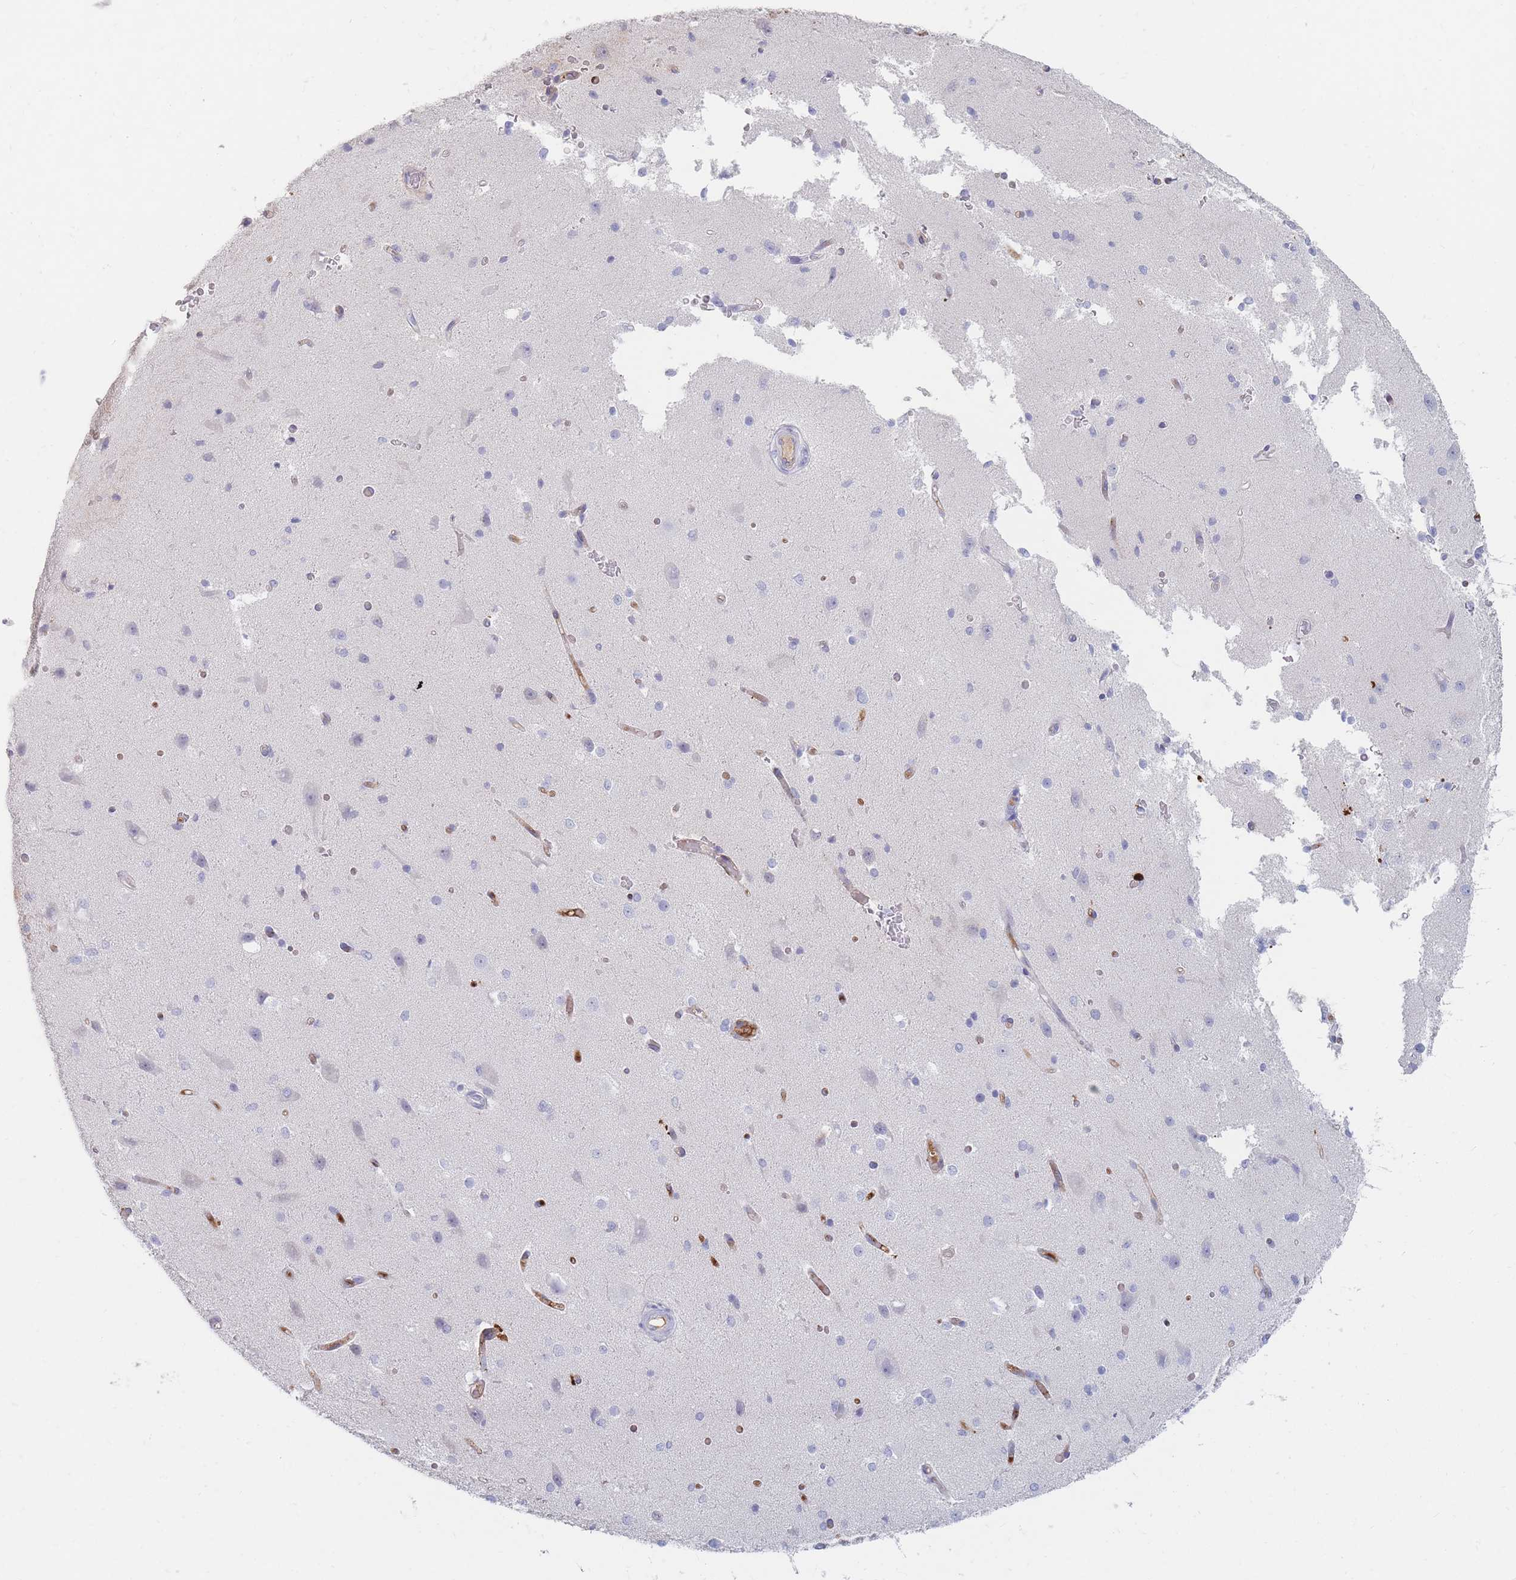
{"staining": {"intensity": "negative", "quantity": "none", "location": "none"}, "tissue": "cerebral cortex", "cell_type": "Endothelial cells", "image_type": "normal", "snomed": [{"axis": "morphology", "description": "Normal tissue, NOS"}, {"axis": "morphology", "description": "Inflammation, NOS"}, {"axis": "topography", "description": "Cerebral cortex"}], "caption": "Immunohistochemistry of unremarkable cerebral cortex demonstrates no staining in endothelial cells. The staining was performed using DAB (3,3'-diaminobenzidine) to visualize the protein expression in brown, while the nuclei were stained in blue with hematoxylin (Magnification: 20x).", "gene": "PRG4", "patient": {"sex": "male", "age": 6}}